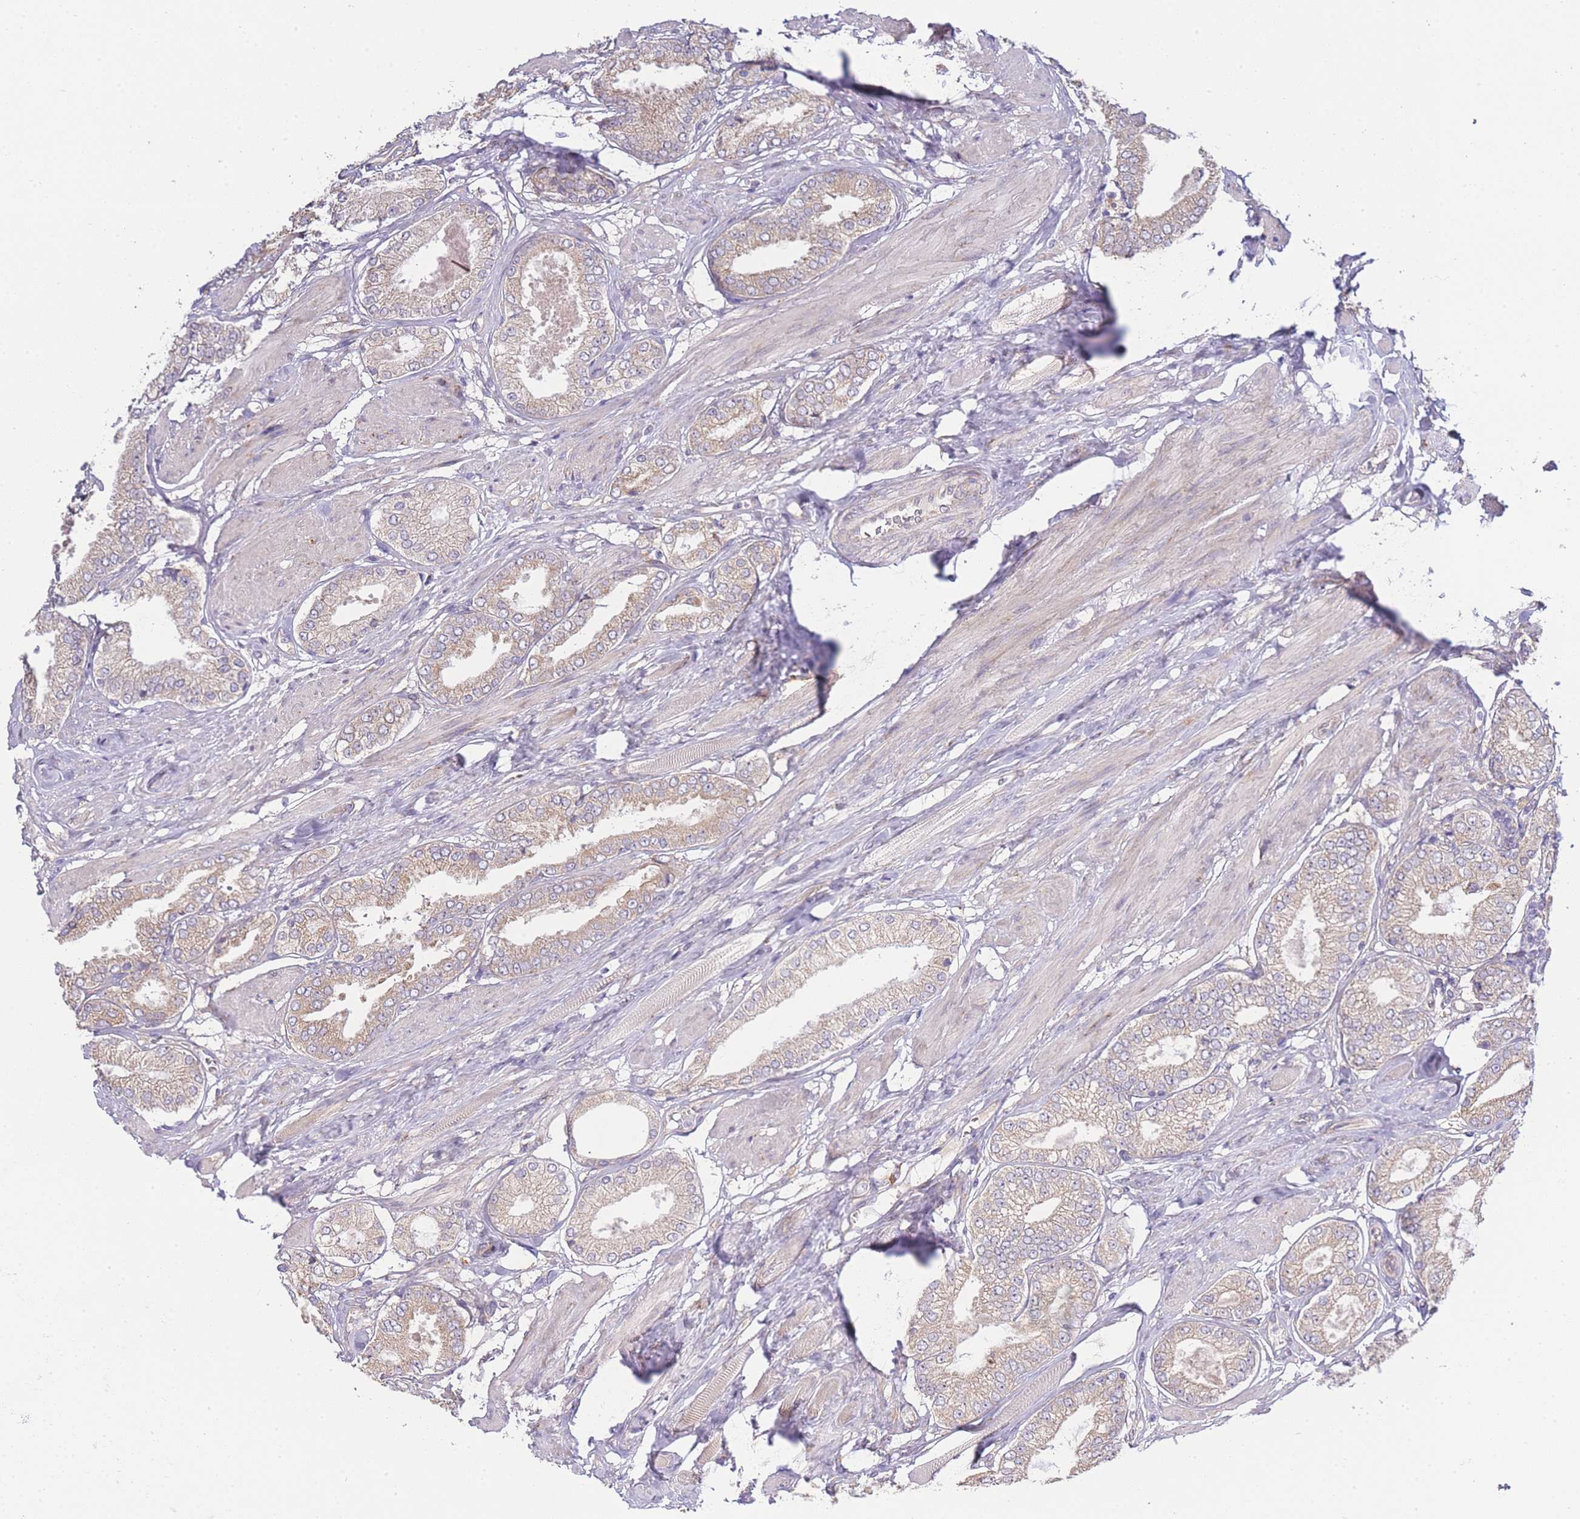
{"staining": {"intensity": "weak", "quantity": "<25%", "location": "cytoplasmic/membranous"}, "tissue": "prostate cancer", "cell_type": "Tumor cells", "image_type": "cancer", "snomed": [{"axis": "morphology", "description": "Adenocarcinoma, High grade"}, {"axis": "topography", "description": "Prostate and seminal vesicle, NOS"}], "caption": "Image shows no significant protein staining in tumor cells of high-grade adenocarcinoma (prostate).", "gene": "BEX1", "patient": {"sex": "male", "age": 64}}